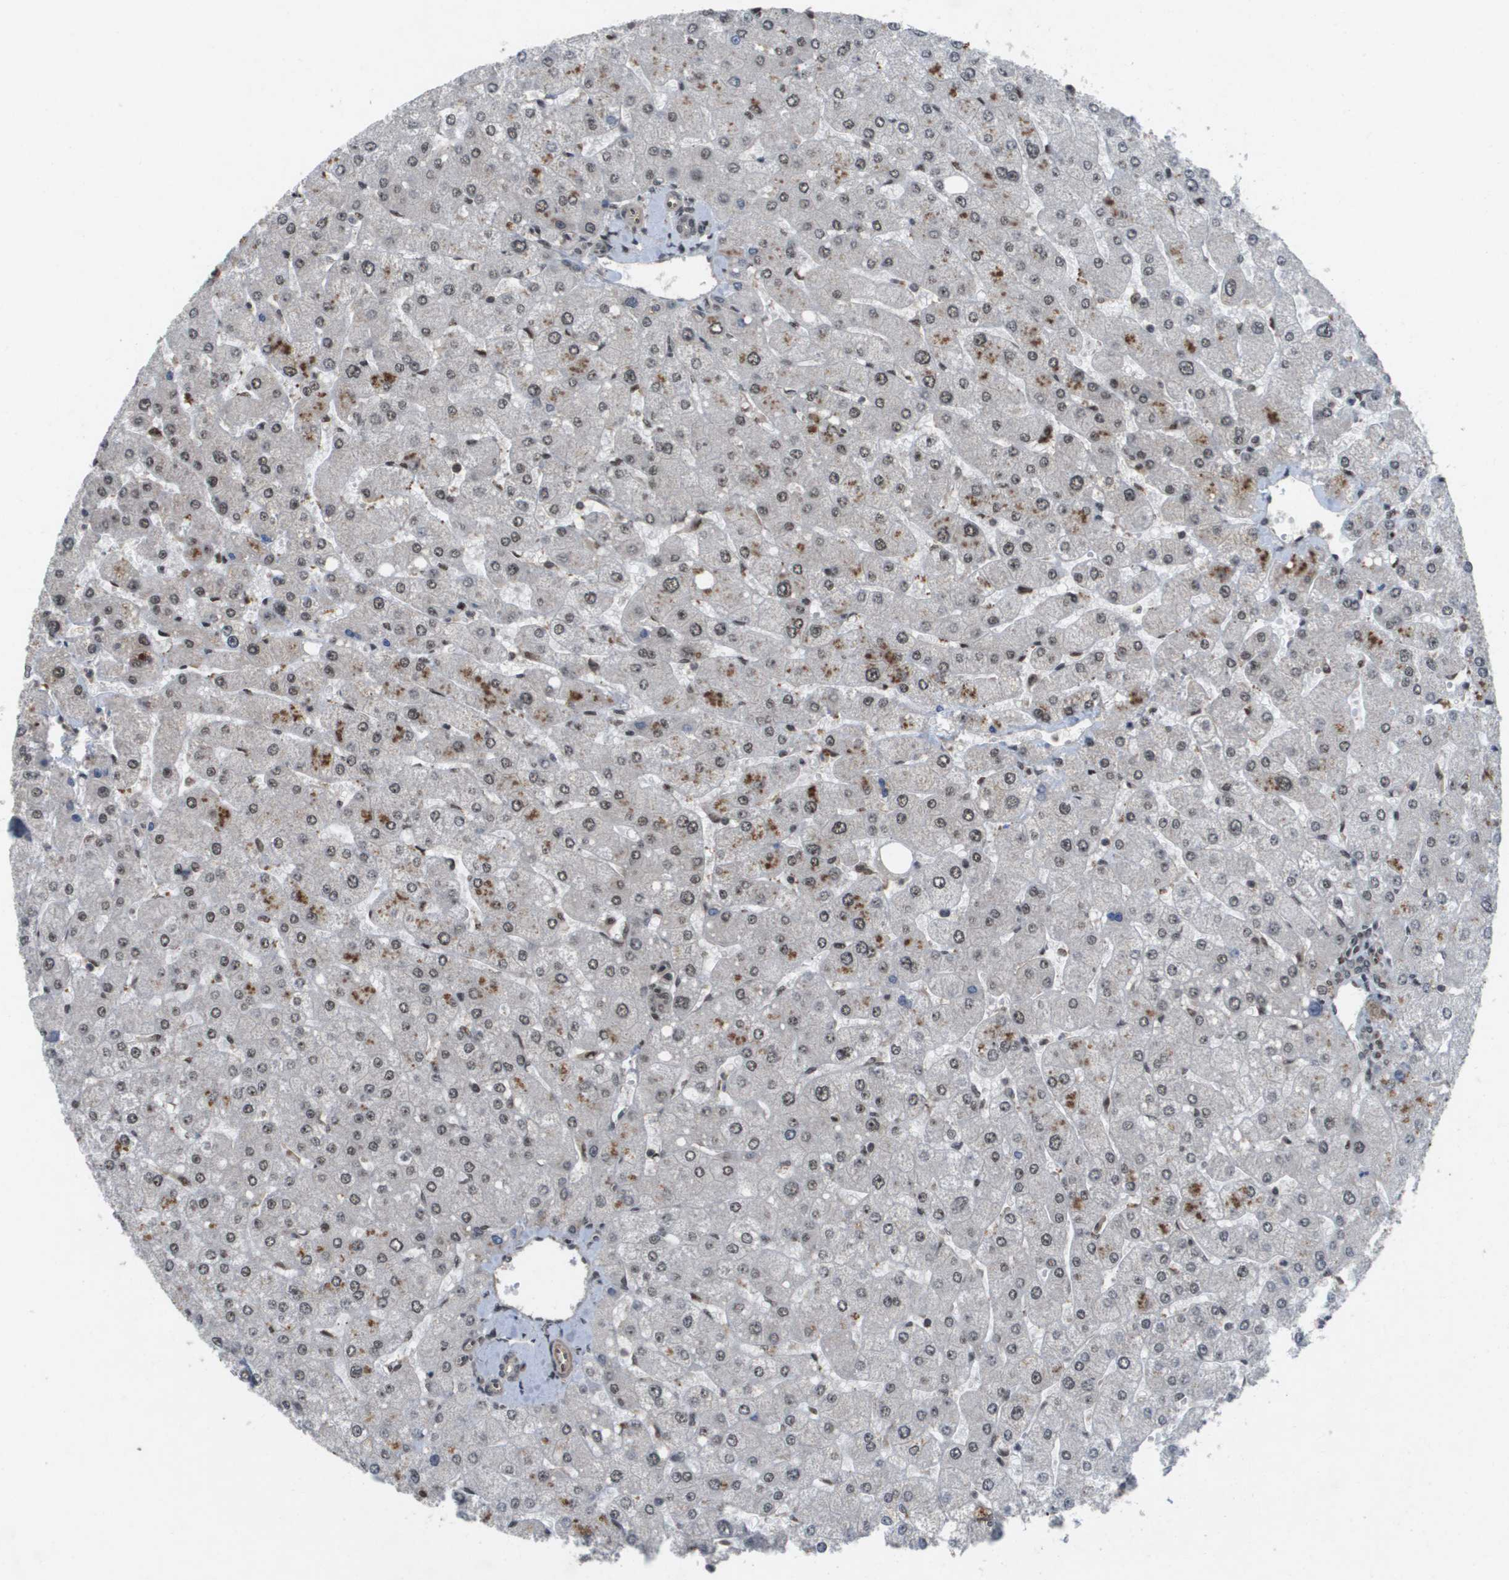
{"staining": {"intensity": "weak", "quantity": "<25%", "location": "nuclear"}, "tissue": "liver", "cell_type": "Cholangiocytes", "image_type": "normal", "snomed": [{"axis": "morphology", "description": "Normal tissue, NOS"}, {"axis": "topography", "description": "Liver"}], "caption": "Histopathology image shows no significant protein staining in cholangiocytes of normal liver.", "gene": "KAT5", "patient": {"sex": "male", "age": 55}}